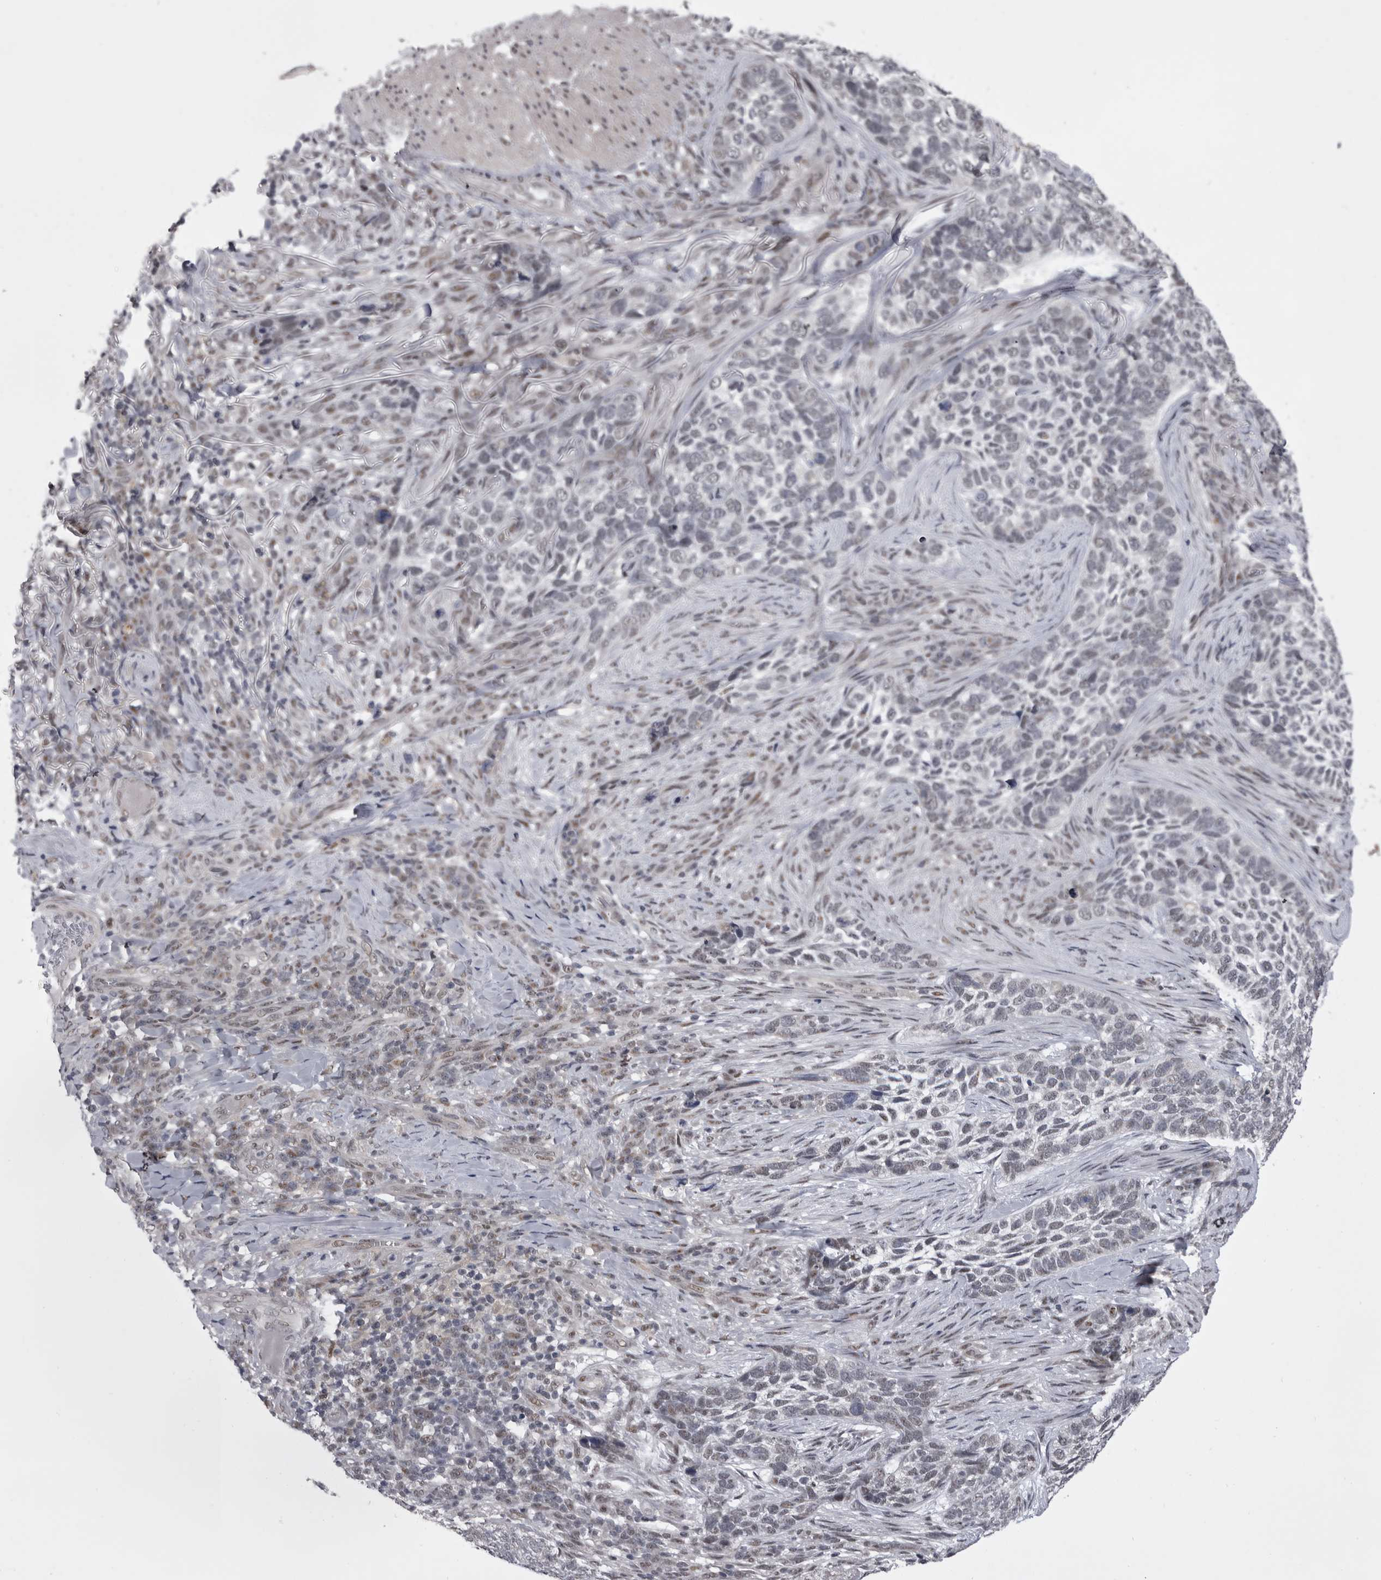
{"staining": {"intensity": "negative", "quantity": "none", "location": "none"}, "tissue": "skin cancer", "cell_type": "Tumor cells", "image_type": "cancer", "snomed": [{"axis": "morphology", "description": "Basal cell carcinoma"}, {"axis": "topography", "description": "Skin"}], "caption": "Immunohistochemistry (IHC) of skin basal cell carcinoma demonstrates no staining in tumor cells.", "gene": "PRPF3", "patient": {"sex": "female", "age": 64}}